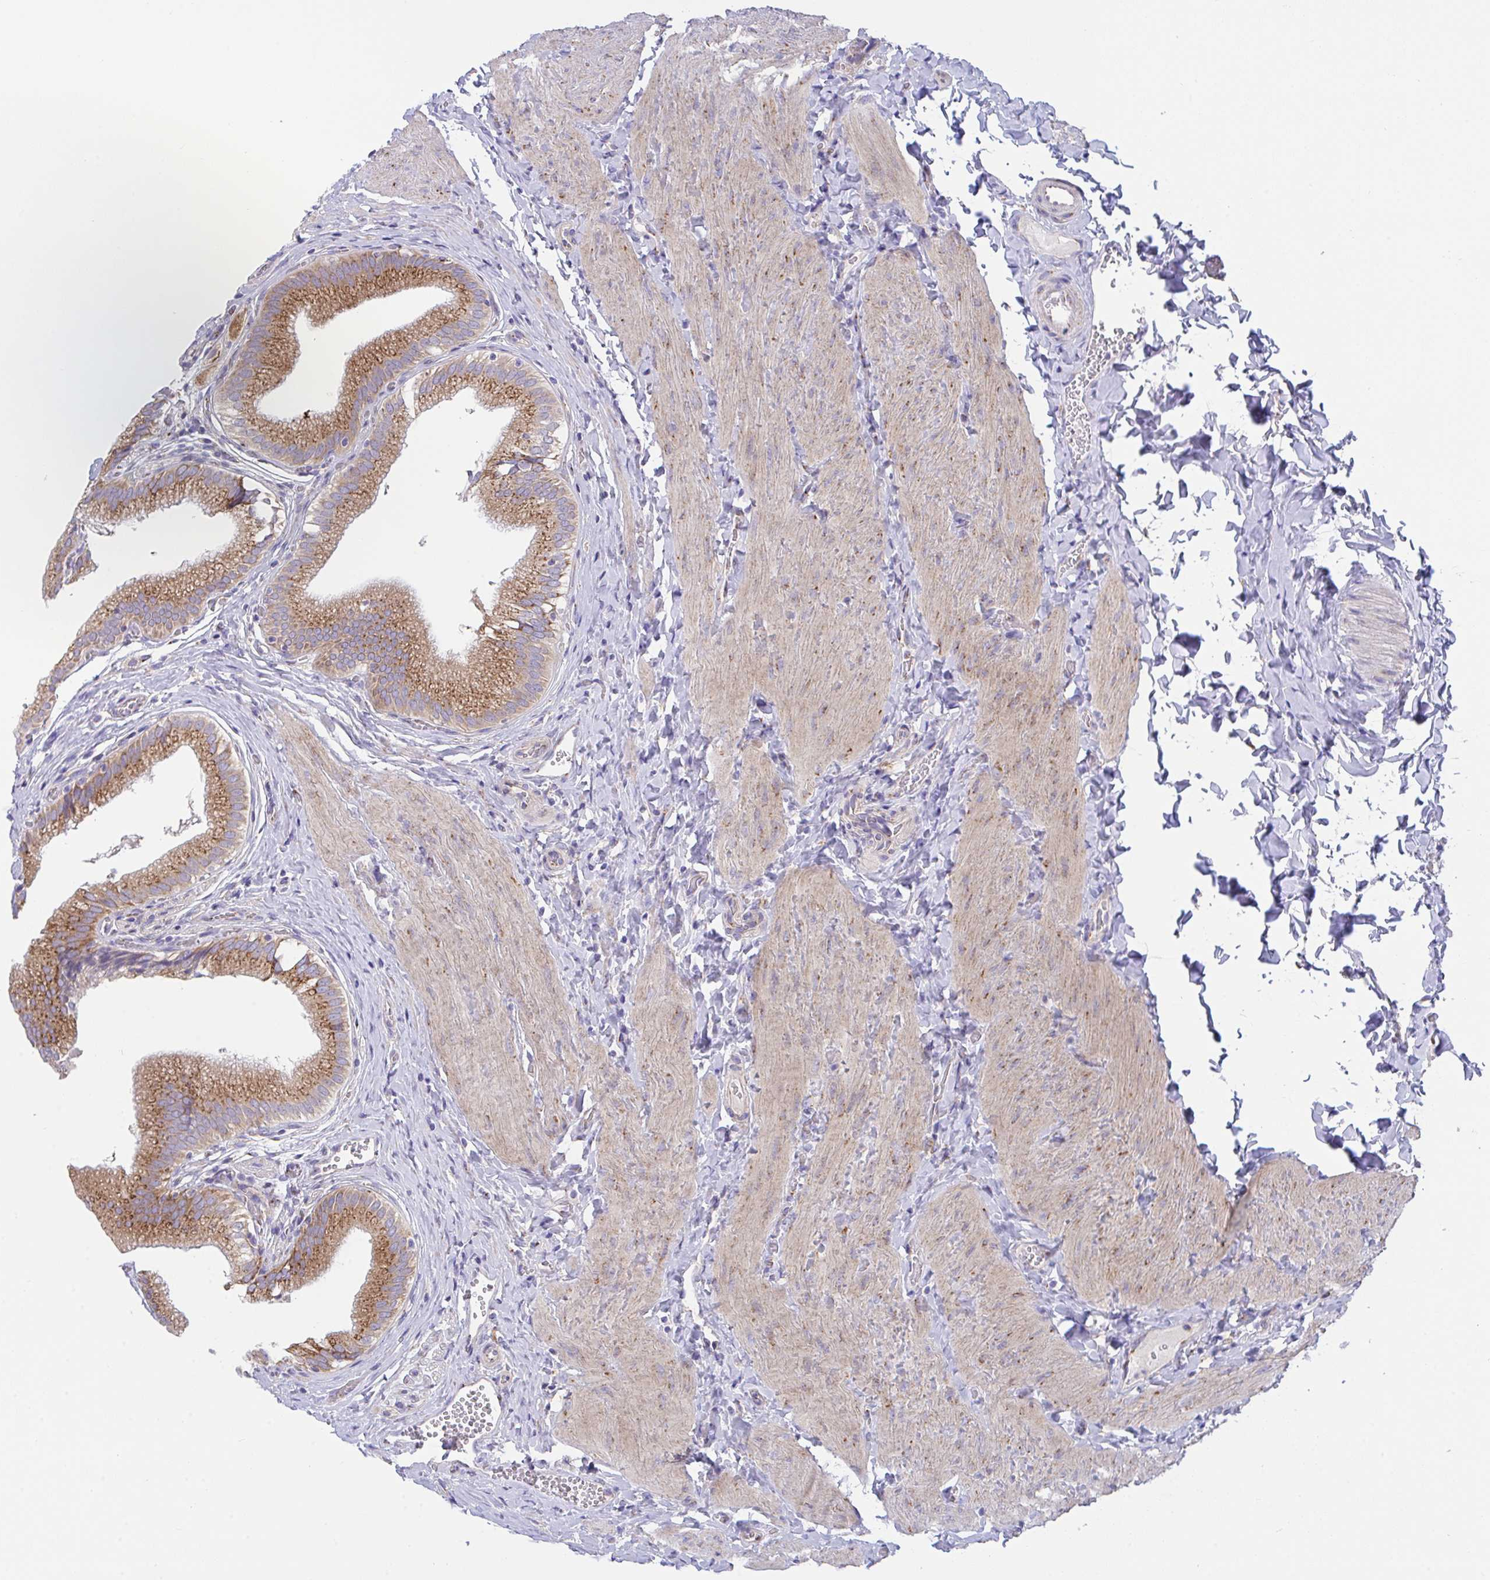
{"staining": {"intensity": "moderate", "quantity": ">75%", "location": "cytoplasmic/membranous"}, "tissue": "gallbladder", "cell_type": "Glandular cells", "image_type": "normal", "snomed": [{"axis": "morphology", "description": "Normal tissue, NOS"}, {"axis": "topography", "description": "Gallbladder"}, {"axis": "topography", "description": "Peripheral nerve tissue"}], "caption": "There is medium levels of moderate cytoplasmic/membranous expression in glandular cells of unremarkable gallbladder, as demonstrated by immunohistochemical staining (brown color).", "gene": "MIA3", "patient": {"sex": "male", "age": 17}}